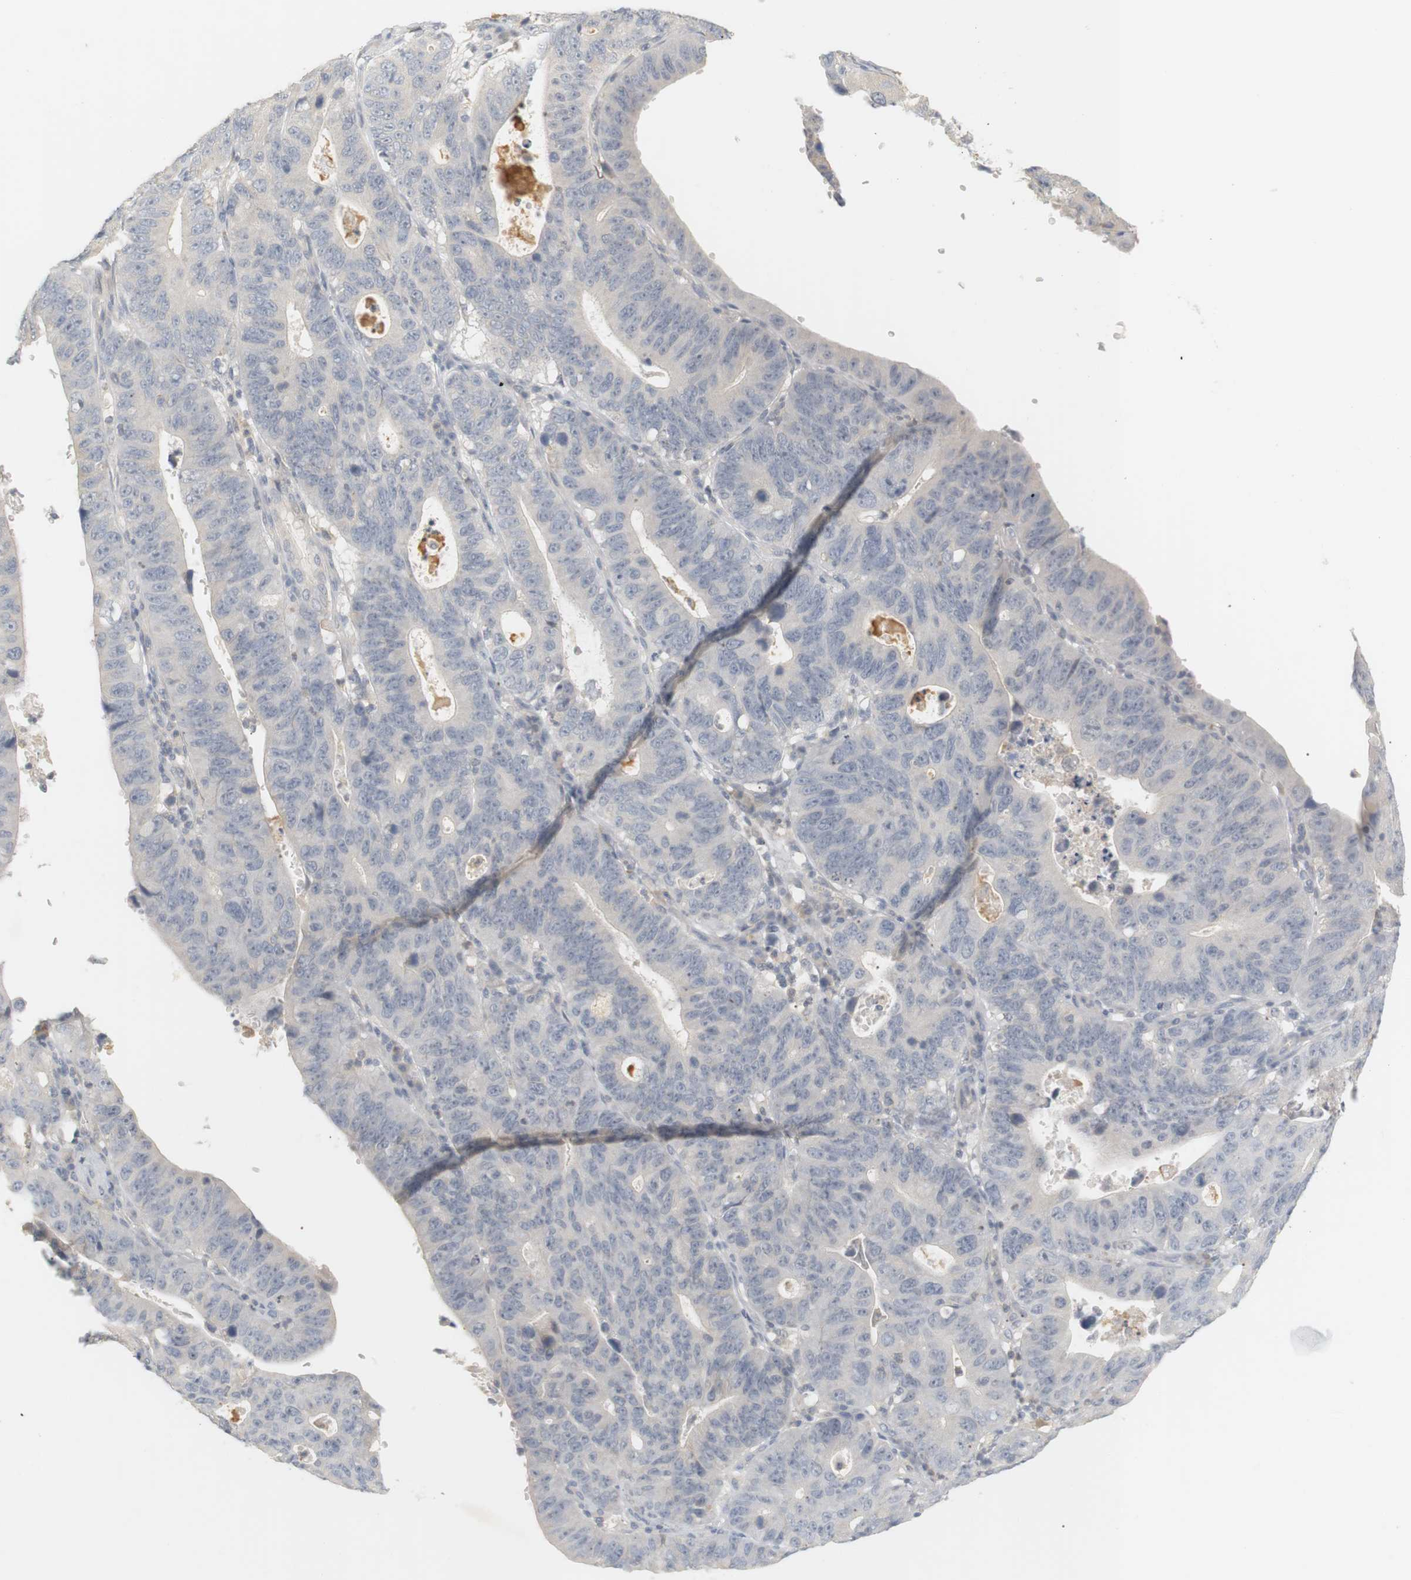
{"staining": {"intensity": "negative", "quantity": "none", "location": "none"}, "tissue": "stomach cancer", "cell_type": "Tumor cells", "image_type": "cancer", "snomed": [{"axis": "morphology", "description": "Adenocarcinoma, NOS"}, {"axis": "topography", "description": "Stomach"}], "caption": "Histopathology image shows no significant protein expression in tumor cells of stomach cancer (adenocarcinoma).", "gene": "RTN3", "patient": {"sex": "male", "age": 59}}